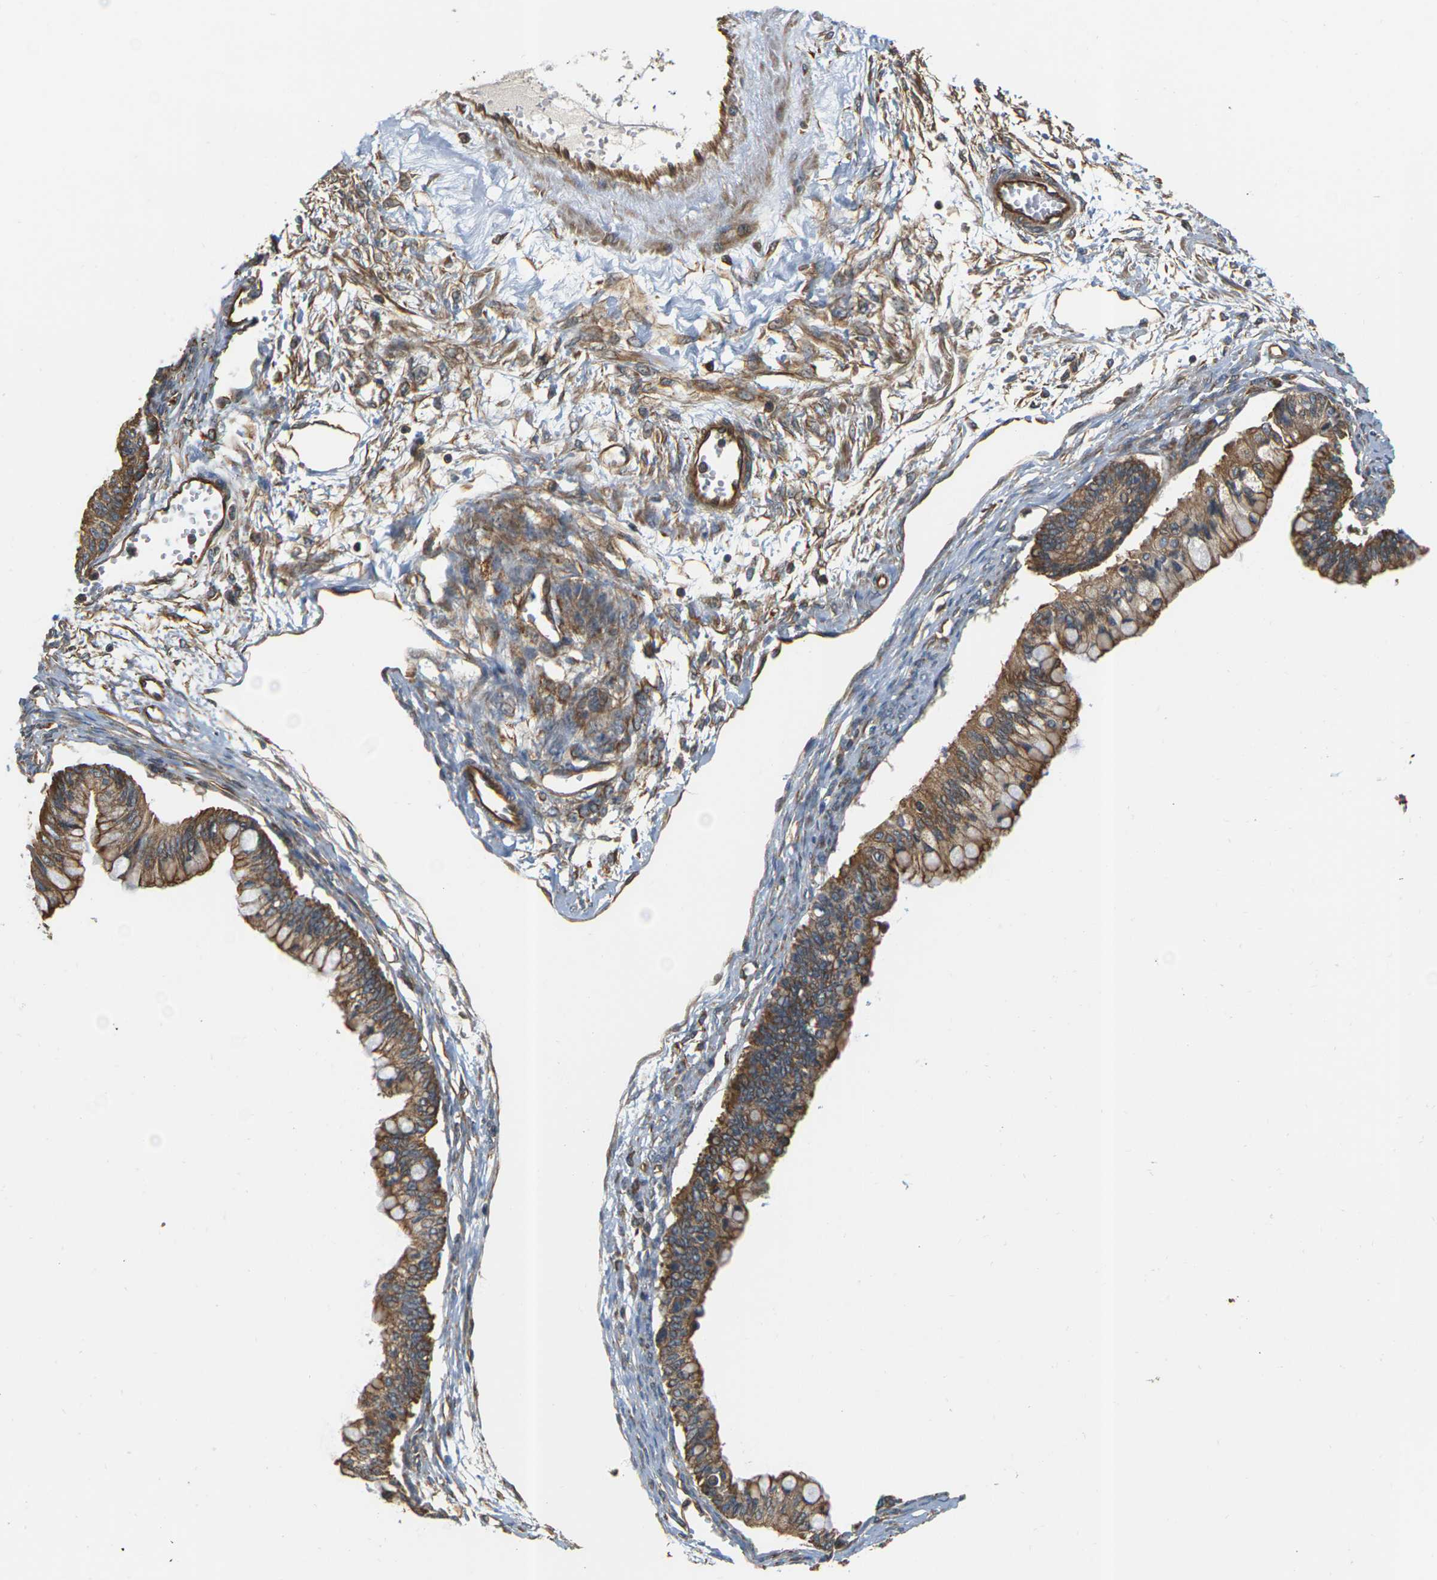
{"staining": {"intensity": "moderate", "quantity": ">75%", "location": "cytoplasmic/membranous"}, "tissue": "ovarian cancer", "cell_type": "Tumor cells", "image_type": "cancer", "snomed": [{"axis": "morphology", "description": "Cystadenocarcinoma, mucinous, NOS"}, {"axis": "topography", "description": "Ovary"}], "caption": "An image of ovarian cancer stained for a protein shows moderate cytoplasmic/membranous brown staining in tumor cells.", "gene": "PCDHB4", "patient": {"sex": "female", "age": 57}}